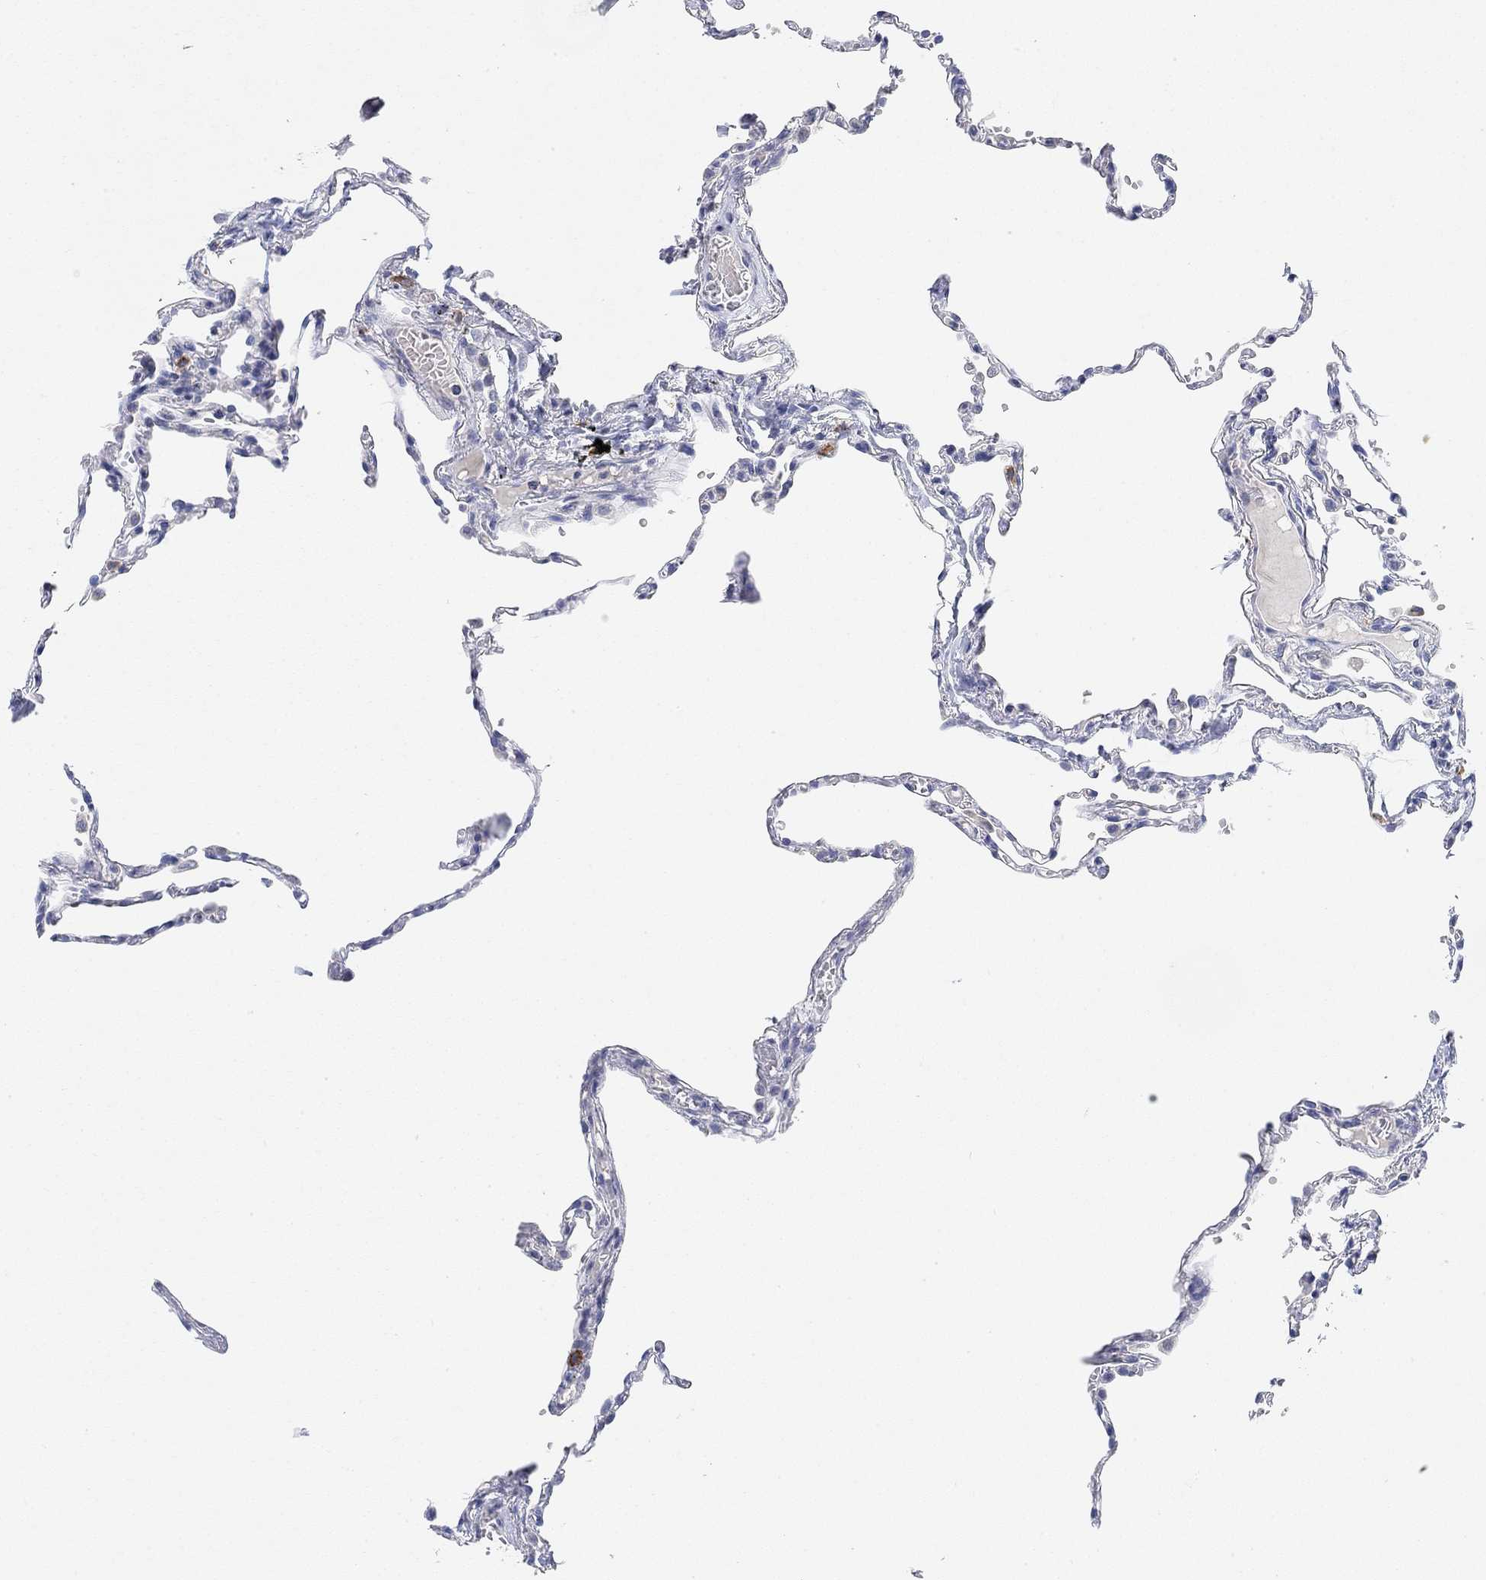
{"staining": {"intensity": "strong", "quantity": "<25%", "location": "cytoplasmic/membranous"}, "tissue": "lung", "cell_type": "Alveolar cells", "image_type": "normal", "snomed": [{"axis": "morphology", "description": "Normal tissue, NOS"}, {"axis": "topography", "description": "Lung"}], "caption": "Protein staining displays strong cytoplasmic/membranous positivity in about <25% of alveolar cells in normal lung. The protein is stained brown, and the nuclei are stained in blue (DAB IHC with brightfield microscopy, high magnification).", "gene": "VAT1L", "patient": {"sex": "male", "age": 78}}